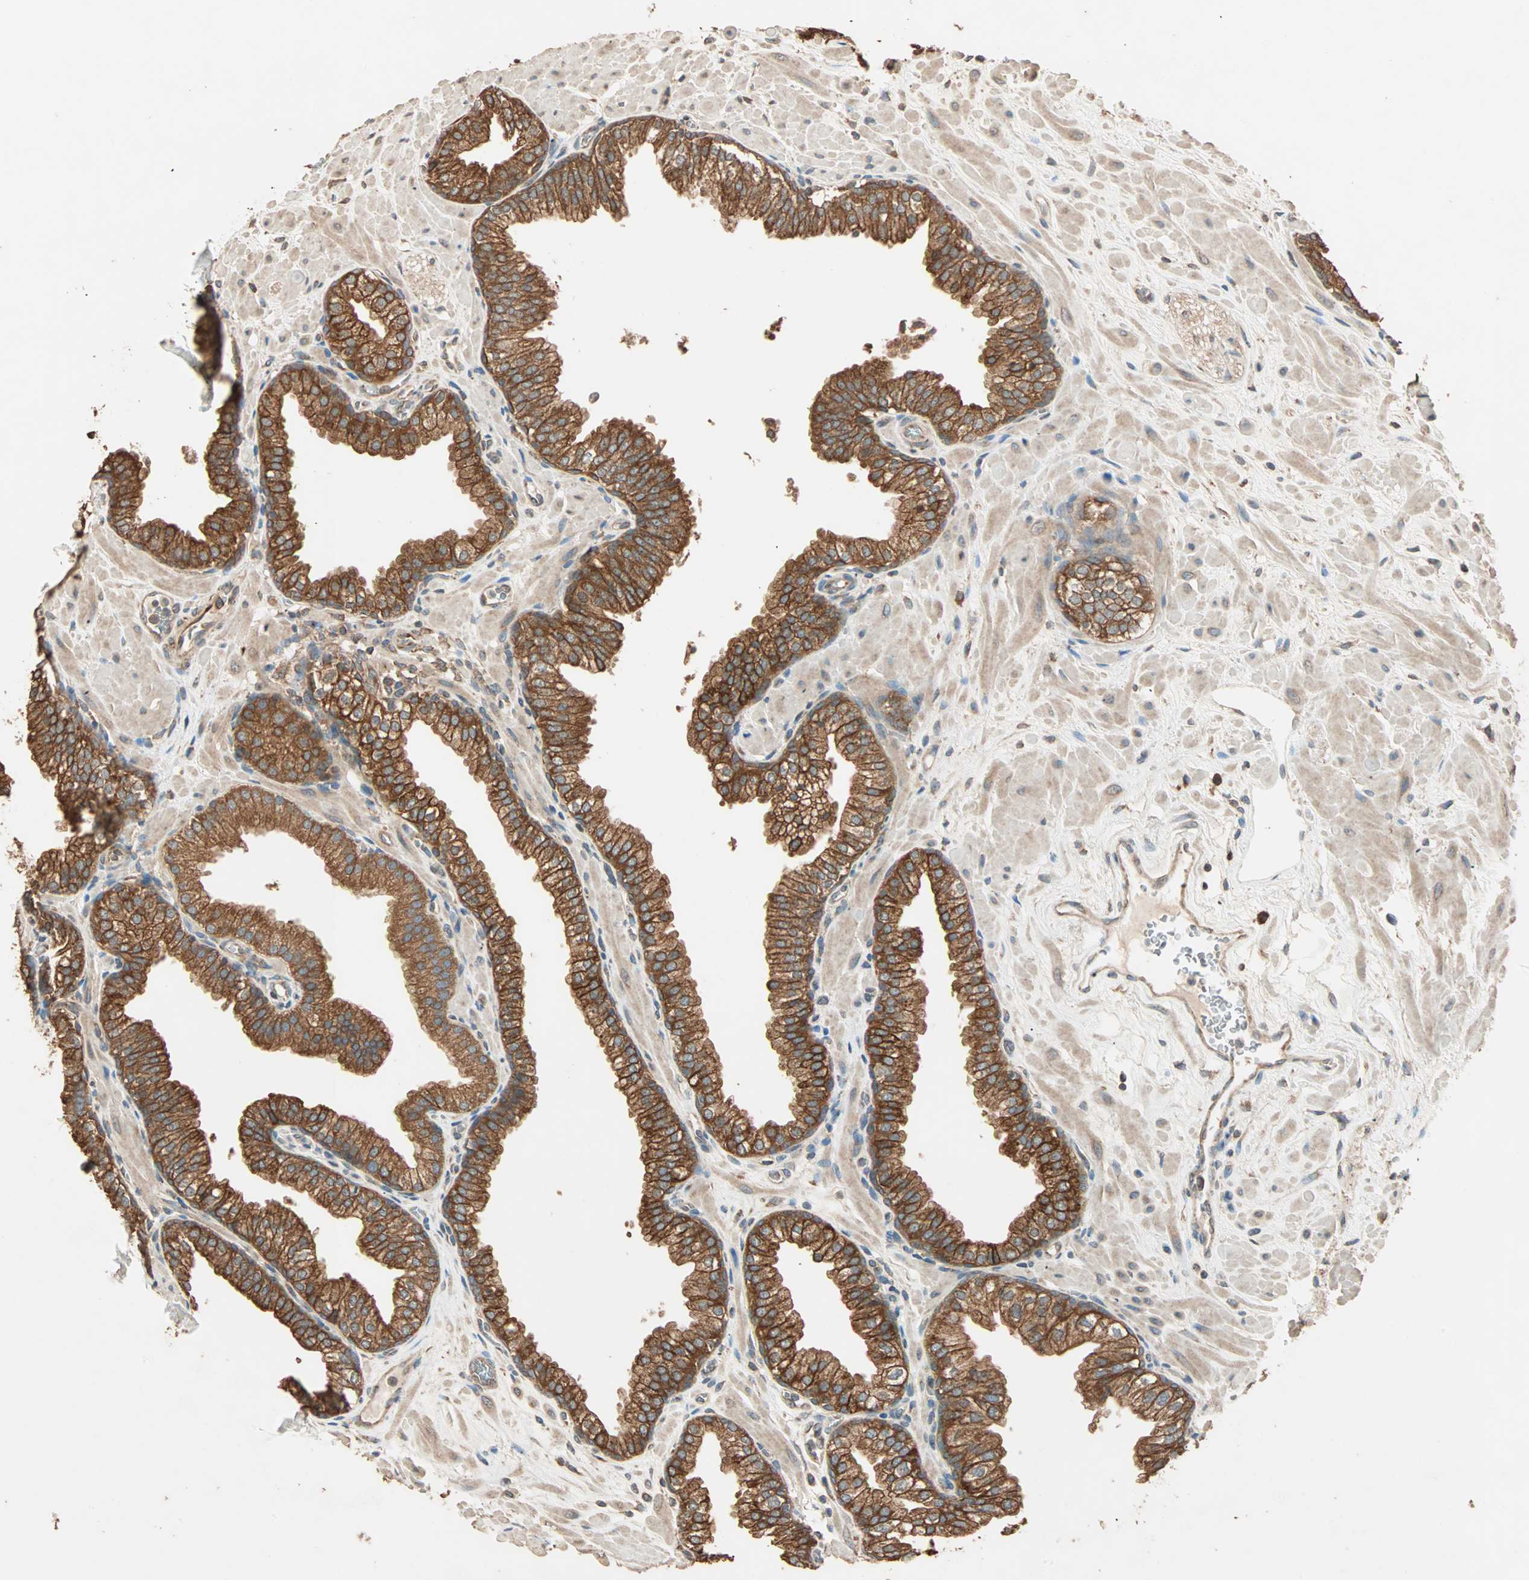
{"staining": {"intensity": "strong", "quantity": ">75%", "location": "cytoplasmic/membranous"}, "tissue": "prostate", "cell_type": "Glandular cells", "image_type": "normal", "snomed": [{"axis": "morphology", "description": "Normal tissue, NOS"}, {"axis": "topography", "description": "Prostate"}], "caption": "The image exhibits immunohistochemical staining of unremarkable prostate. There is strong cytoplasmic/membranous expression is seen in about >75% of glandular cells.", "gene": "EIF4G2", "patient": {"sex": "male", "age": 60}}